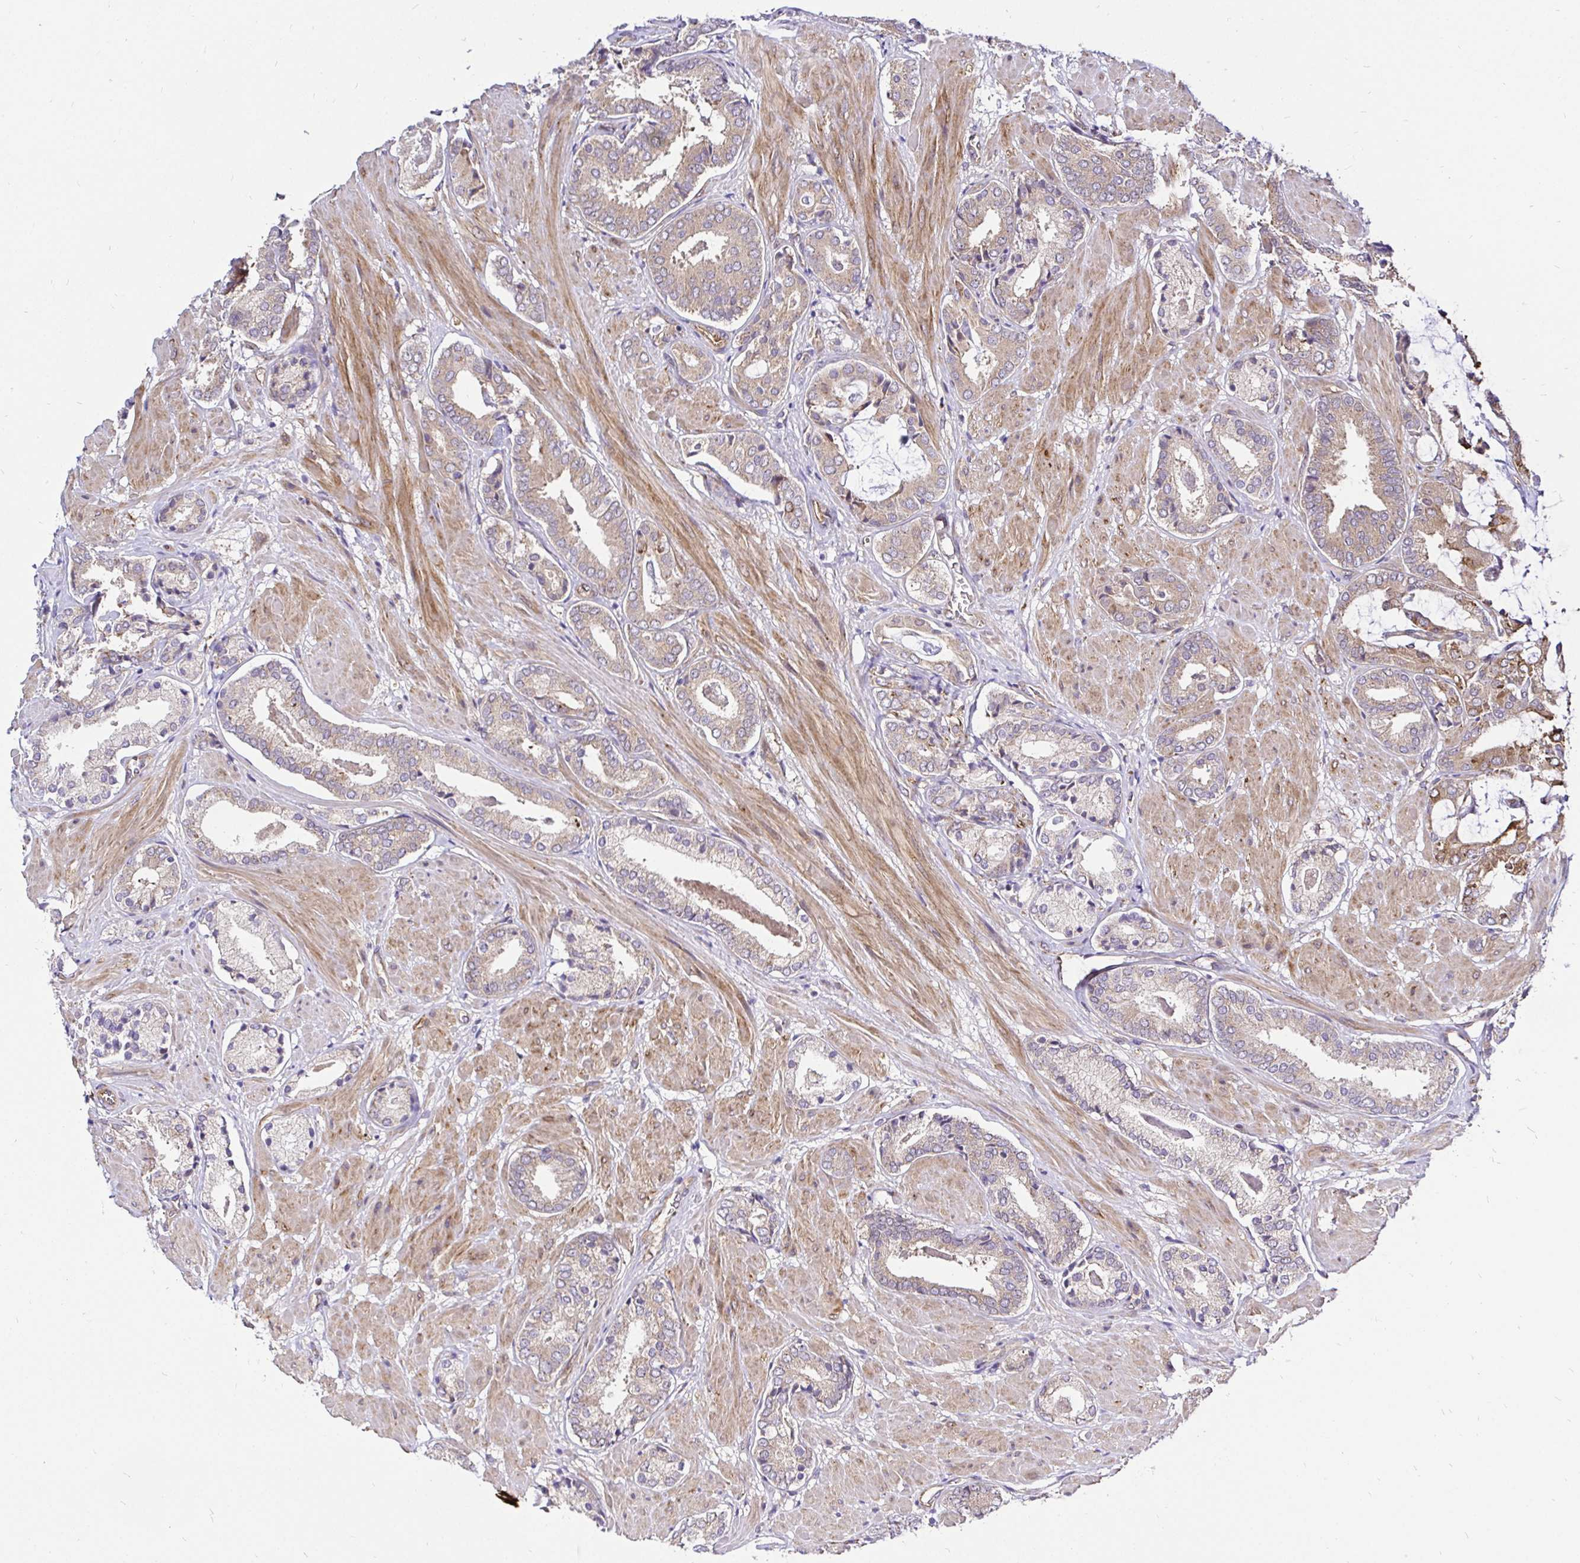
{"staining": {"intensity": "weak", "quantity": "25%-75%", "location": "cytoplasmic/membranous"}, "tissue": "prostate cancer", "cell_type": "Tumor cells", "image_type": "cancer", "snomed": [{"axis": "morphology", "description": "Adenocarcinoma, High grade"}, {"axis": "topography", "description": "Prostate"}], "caption": "Protein analysis of prostate cancer (adenocarcinoma (high-grade)) tissue shows weak cytoplasmic/membranous staining in about 25%-75% of tumor cells.", "gene": "CCDC122", "patient": {"sex": "male", "age": 56}}